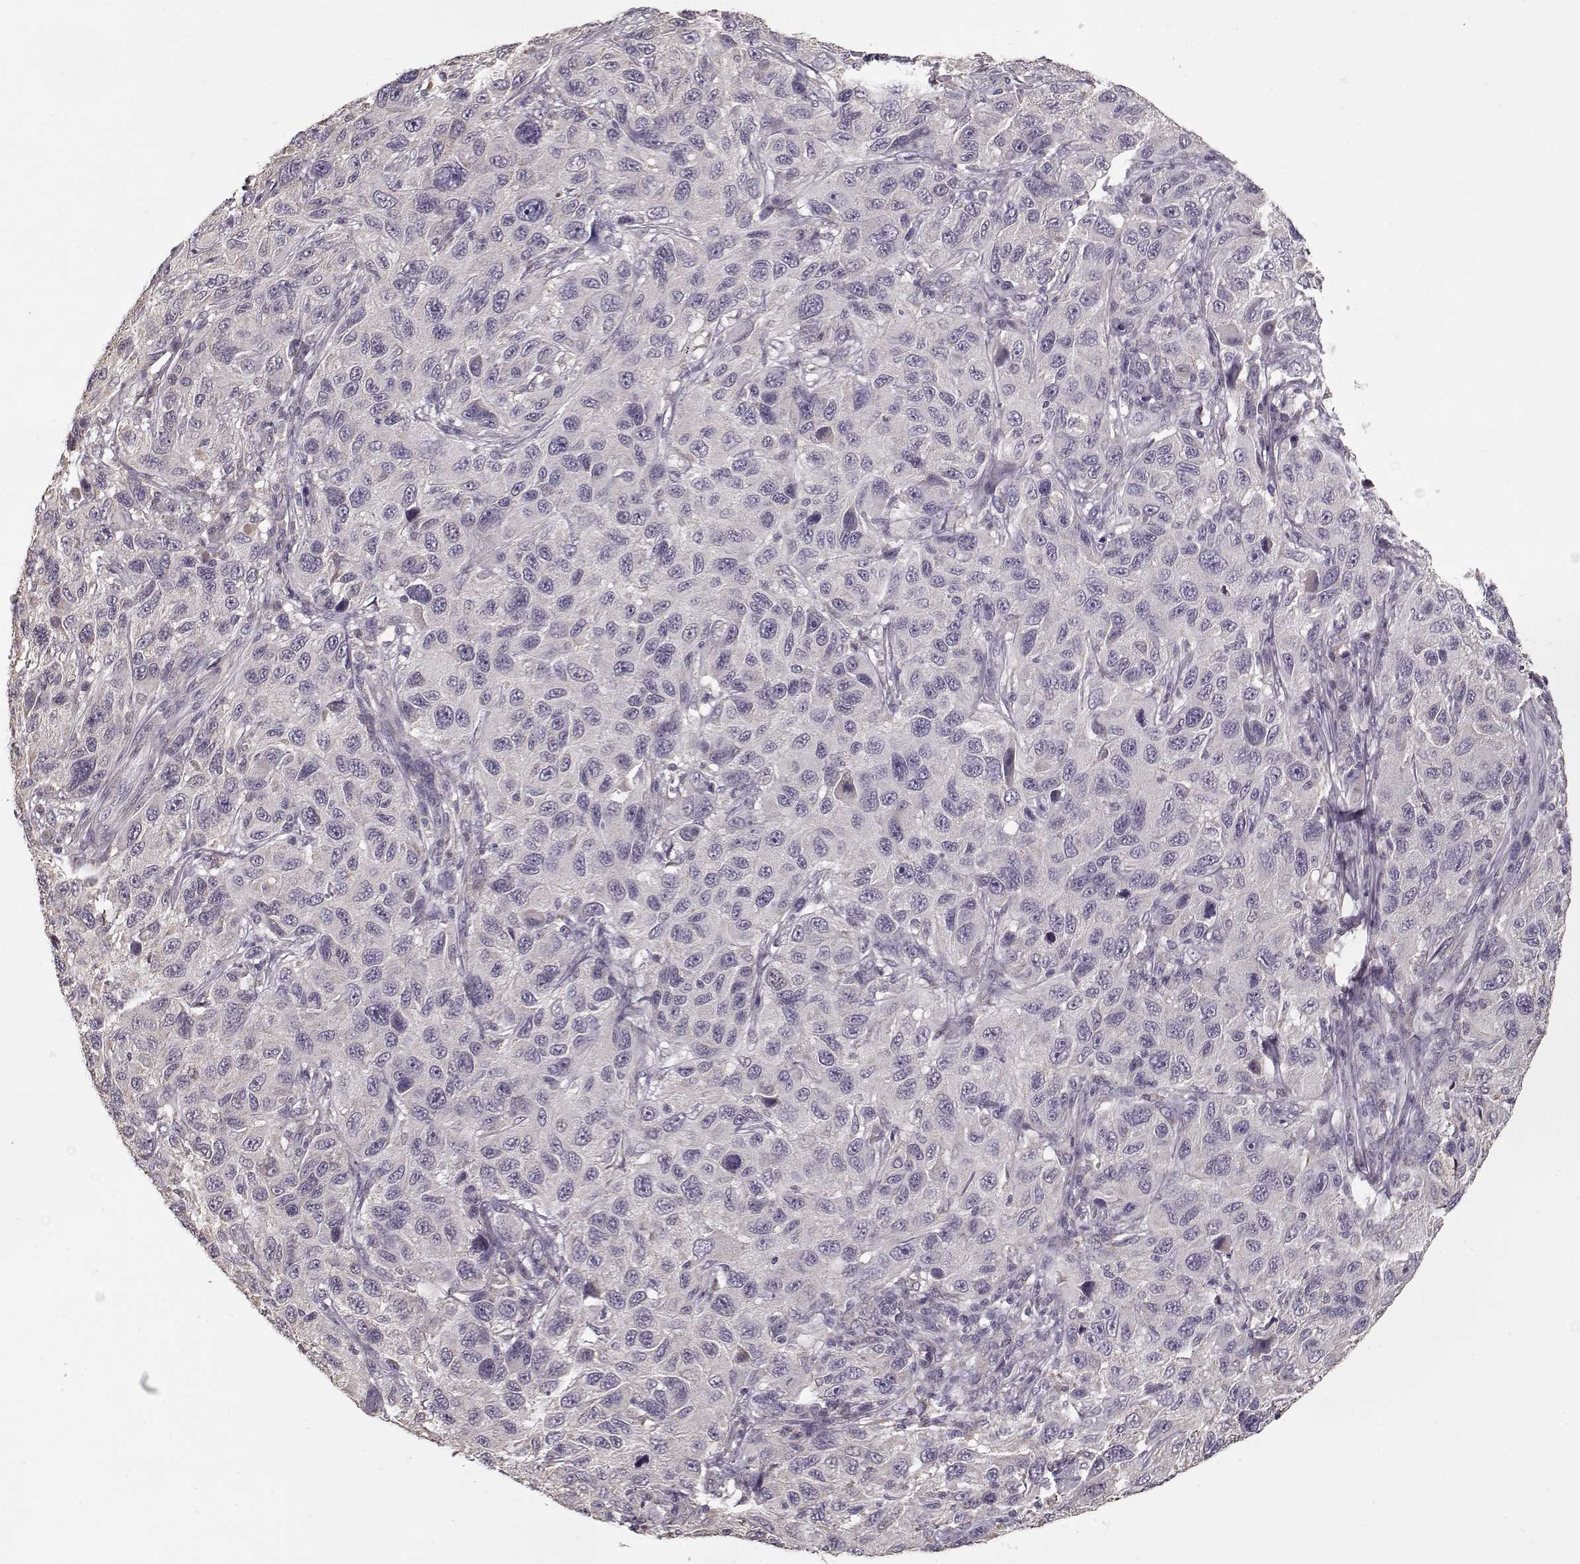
{"staining": {"intensity": "negative", "quantity": "none", "location": "none"}, "tissue": "melanoma", "cell_type": "Tumor cells", "image_type": "cancer", "snomed": [{"axis": "morphology", "description": "Malignant melanoma, NOS"}, {"axis": "topography", "description": "Skin"}], "caption": "IHC histopathology image of malignant melanoma stained for a protein (brown), which displays no positivity in tumor cells.", "gene": "LAMA2", "patient": {"sex": "male", "age": 53}}